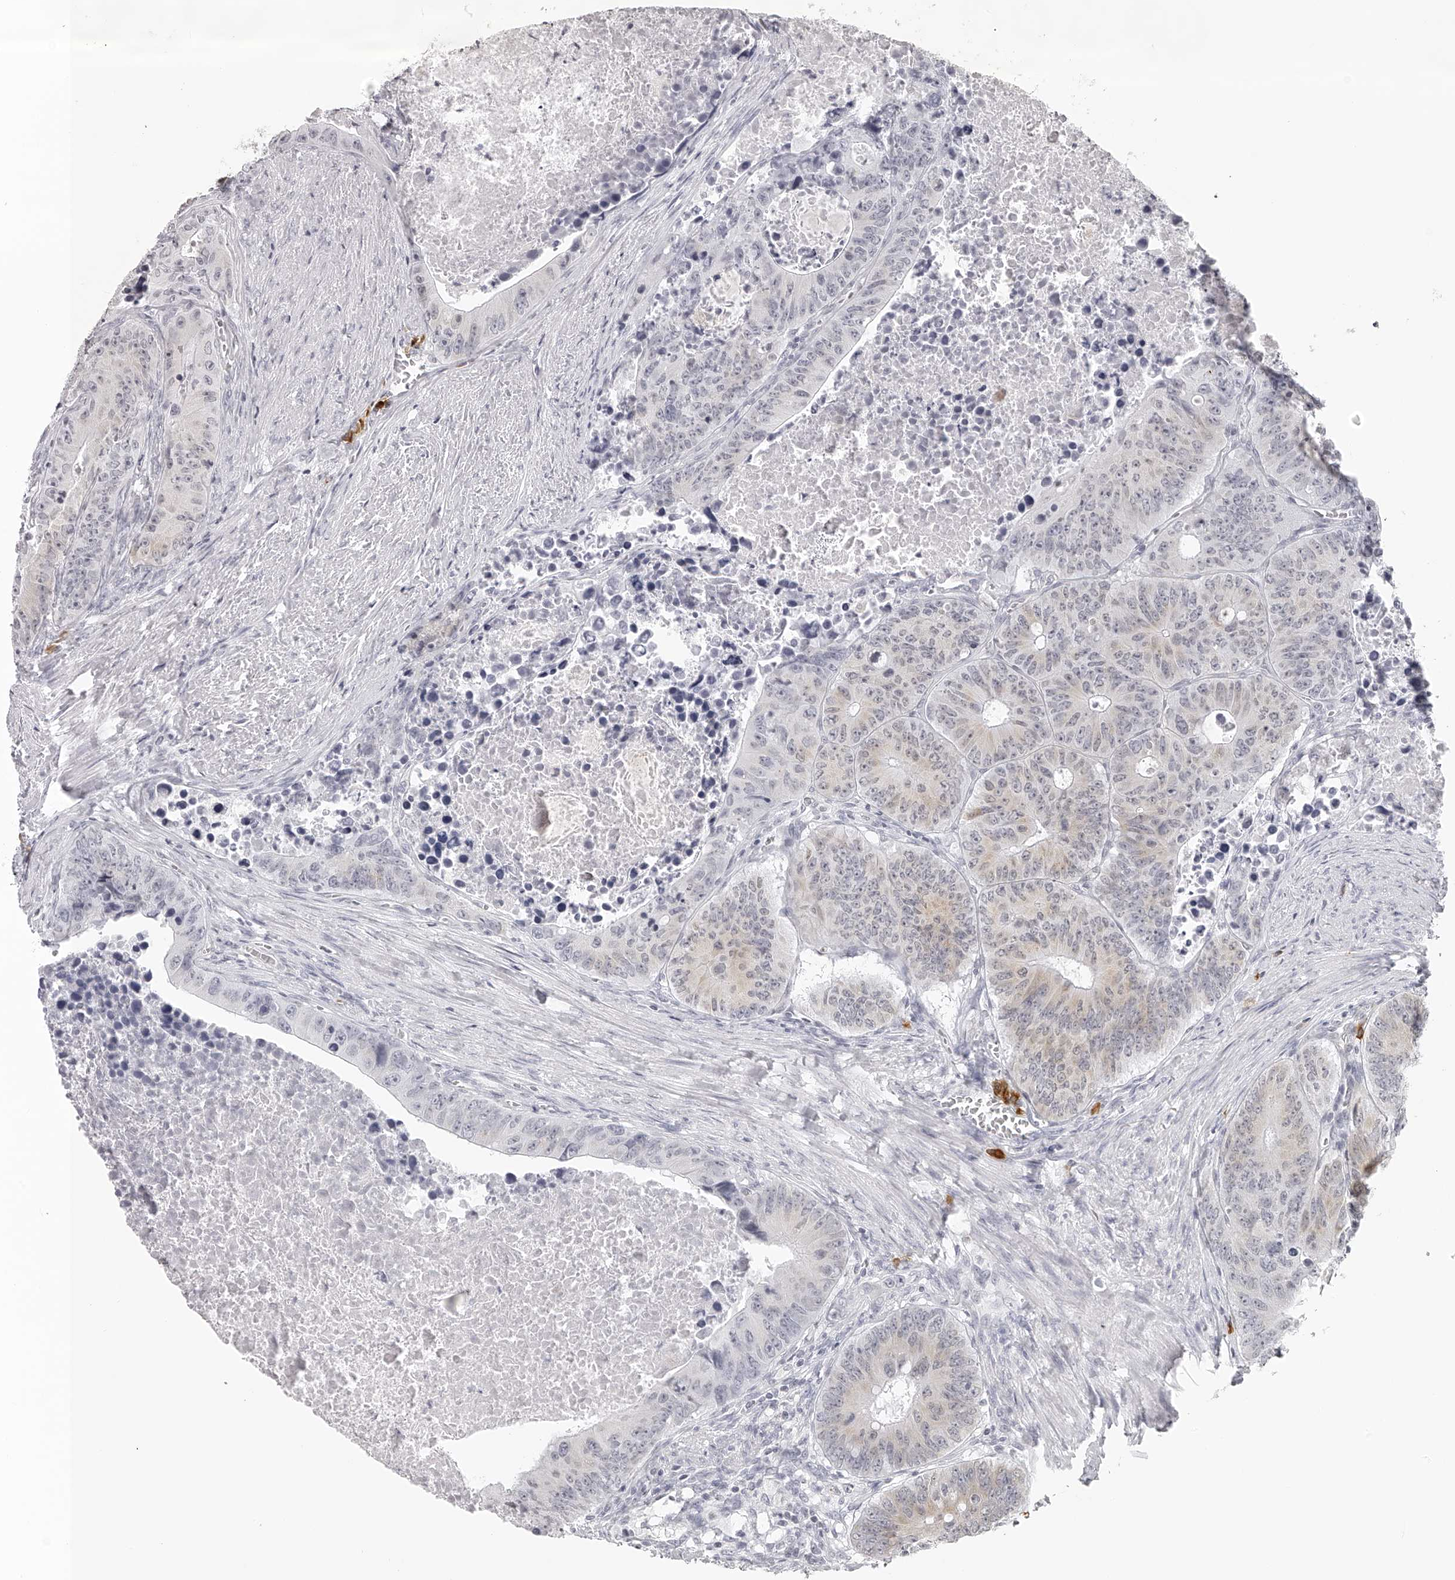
{"staining": {"intensity": "weak", "quantity": "<25%", "location": "cytoplasmic/membranous,nuclear"}, "tissue": "colorectal cancer", "cell_type": "Tumor cells", "image_type": "cancer", "snomed": [{"axis": "morphology", "description": "Adenocarcinoma, NOS"}, {"axis": "topography", "description": "Colon"}], "caption": "This is a photomicrograph of immunohistochemistry (IHC) staining of colorectal adenocarcinoma, which shows no positivity in tumor cells.", "gene": "SEC11C", "patient": {"sex": "male", "age": 87}}